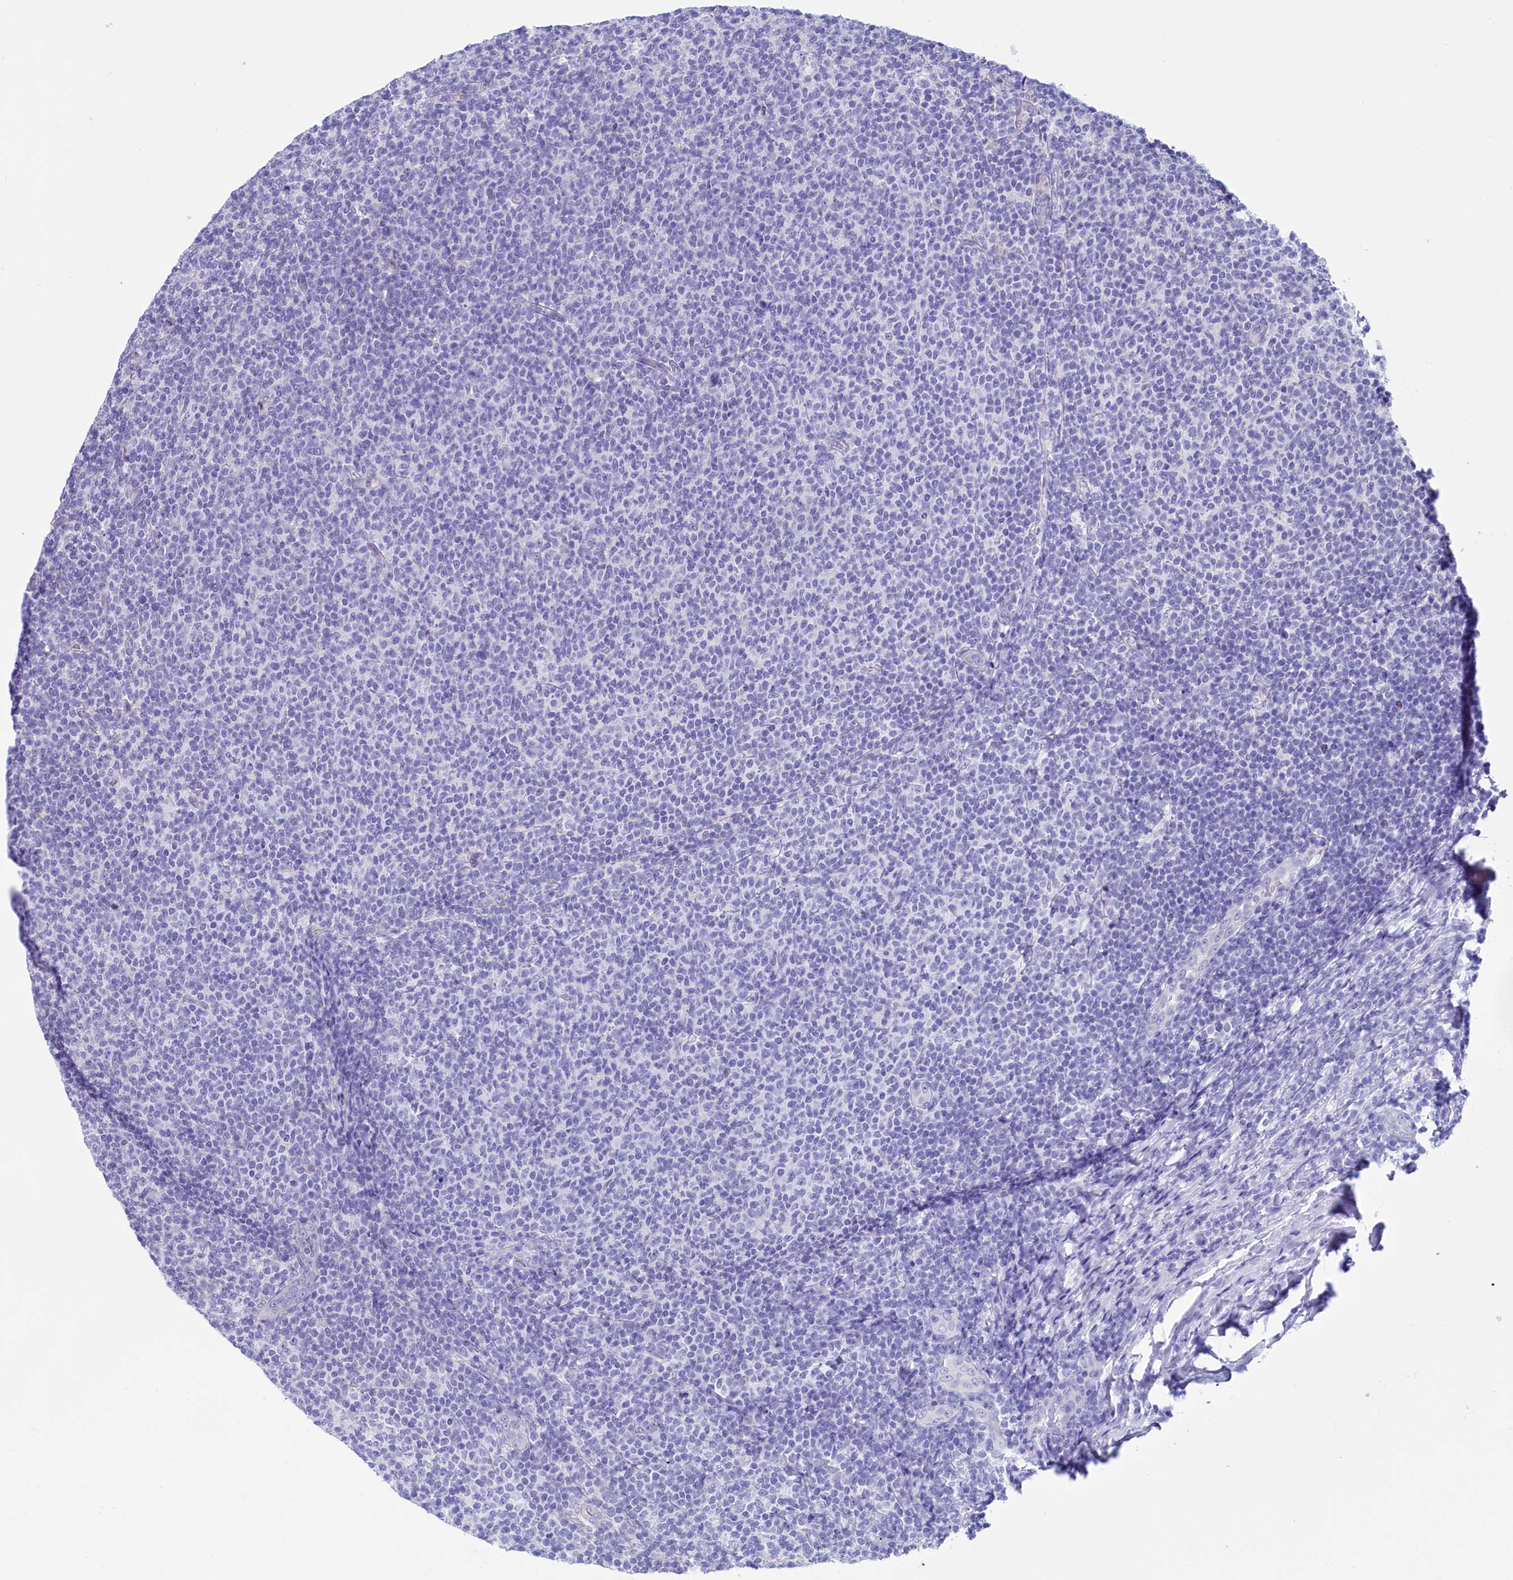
{"staining": {"intensity": "negative", "quantity": "none", "location": "none"}, "tissue": "lymphoma", "cell_type": "Tumor cells", "image_type": "cancer", "snomed": [{"axis": "morphology", "description": "Malignant lymphoma, non-Hodgkin's type, Low grade"}, {"axis": "topography", "description": "Lymph node"}], "caption": "Micrograph shows no protein positivity in tumor cells of low-grade malignant lymphoma, non-Hodgkin's type tissue.", "gene": "PDILT", "patient": {"sex": "male", "age": 66}}